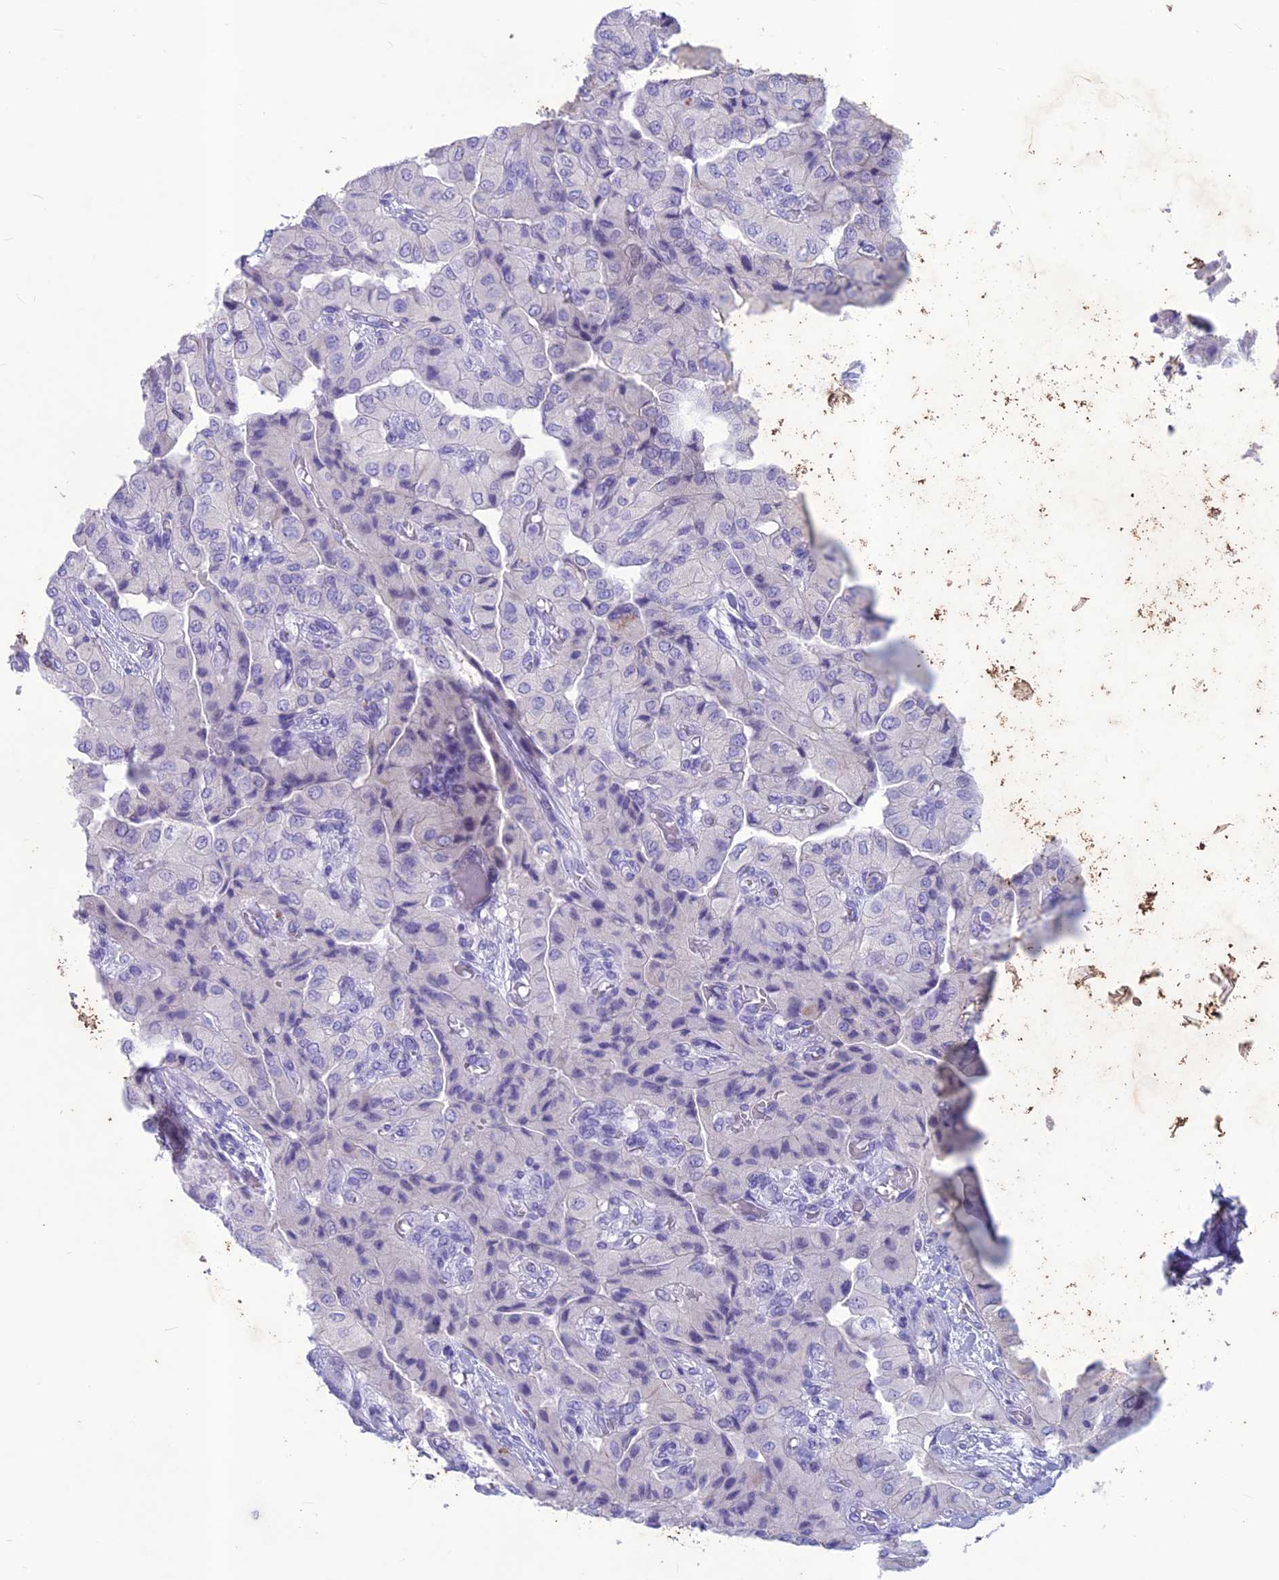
{"staining": {"intensity": "negative", "quantity": "none", "location": "none"}, "tissue": "head and neck cancer", "cell_type": "Tumor cells", "image_type": "cancer", "snomed": [{"axis": "morphology", "description": "Adenocarcinoma, NOS"}, {"axis": "topography", "description": "Head-Neck"}], "caption": "Immunohistochemistry (IHC) micrograph of human head and neck cancer (adenocarcinoma) stained for a protein (brown), which reveals no positivity in tumor cells.", "gene": "IFT172", "patient": {"sex": "male", "age": 66}}